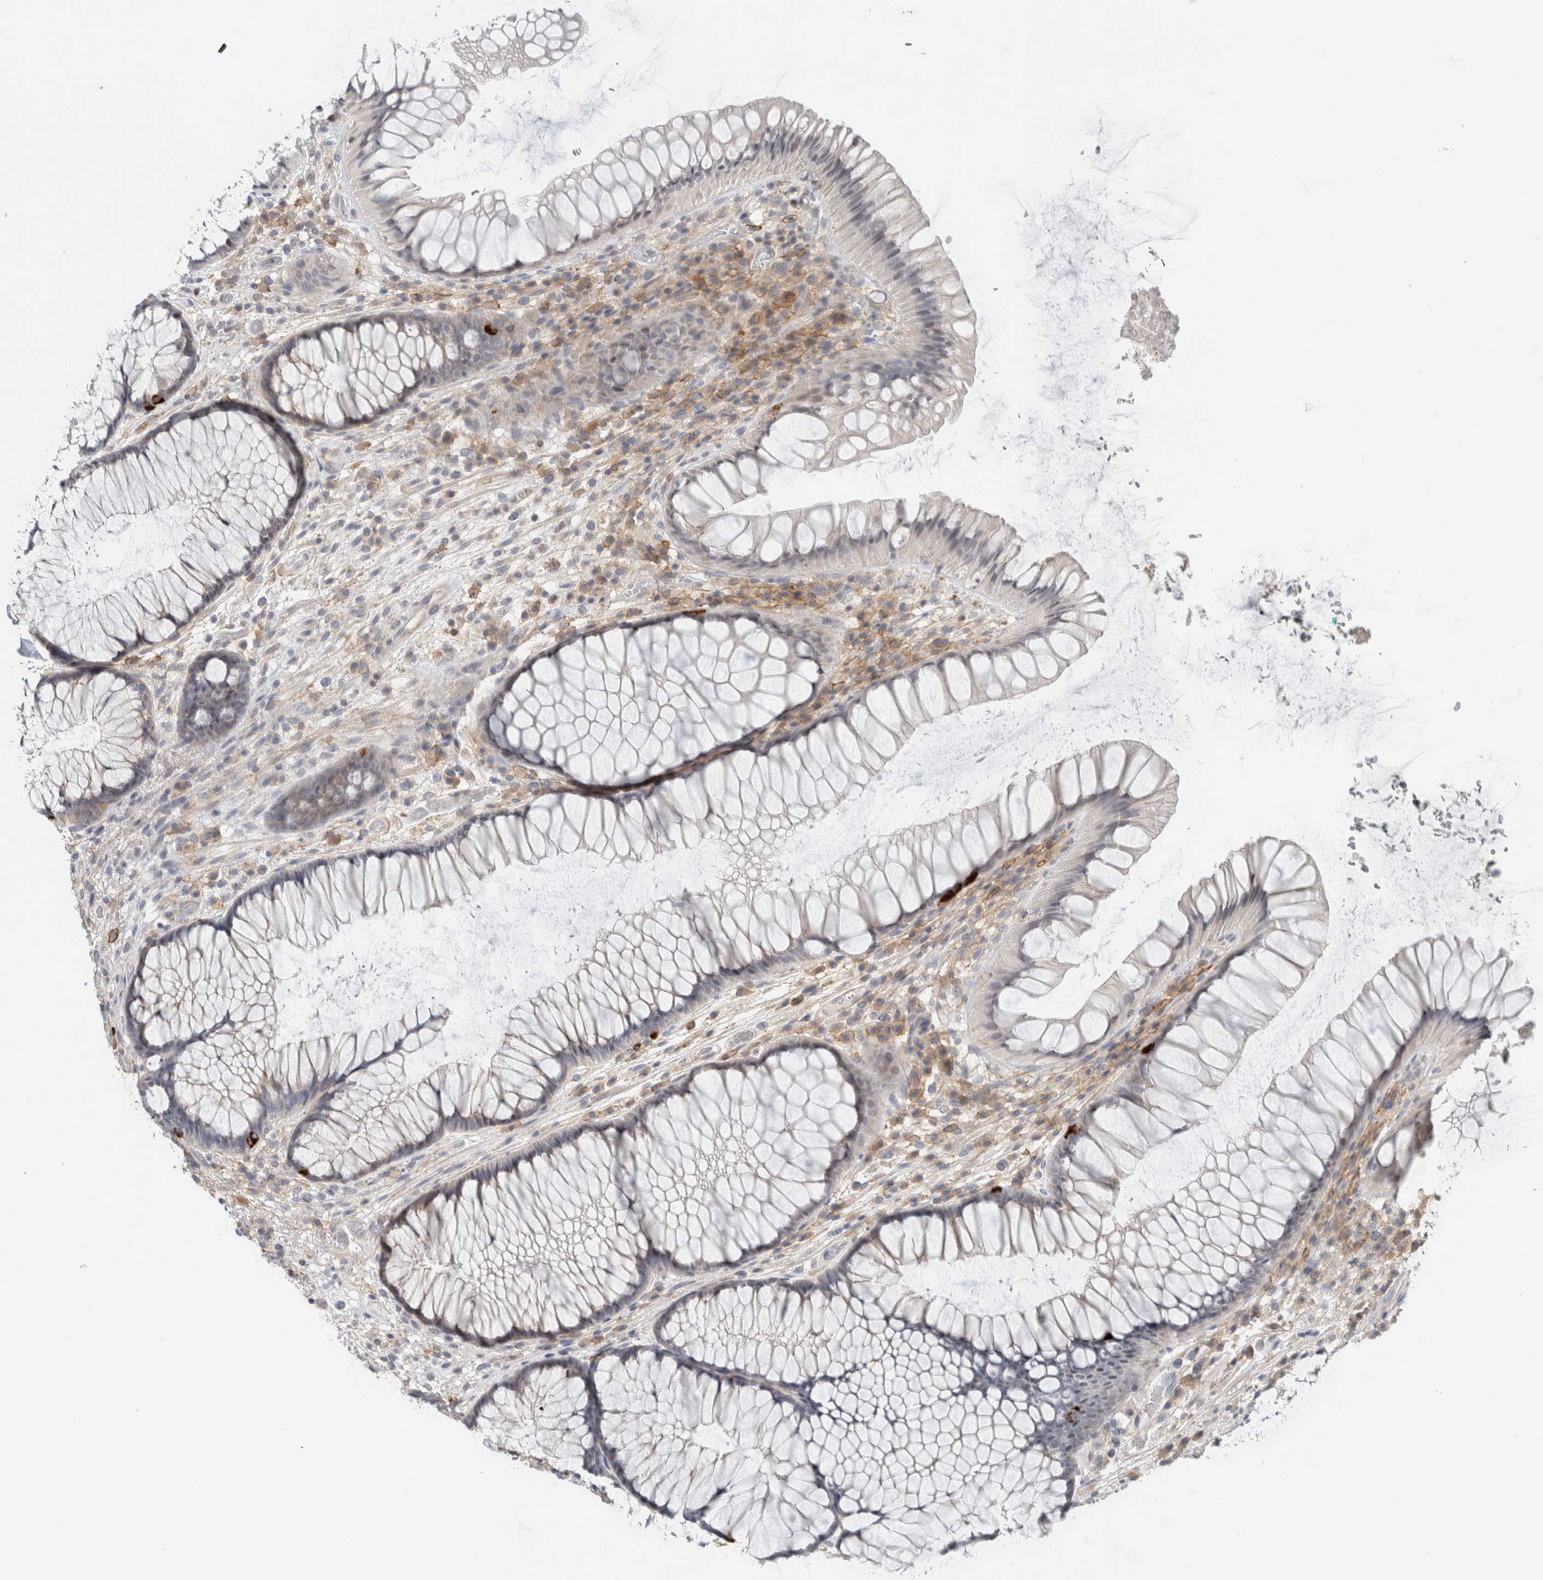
{"staining": {"intensity": "strong", "quantity": "<25%", "location": "cytoplasmic/membranous"}, "tissue": "rectum", "cell_type": "Glandular cells", "image_type": "normal", "snomed": [{"axis": "morphology", "description": "Normal tissue, NOS"}, {"axis": "topography", "description": "Rectum"}], "caption": "A brown stain shows strong cytoplasmic/membranous positivity of a protein in glandular cells of benign rectum. (DAB (3,3'-diaminobenzidine) IHC with brightfield microscopy, high magnification).", "gene": "ERCC6L2", "patient": {"sex": "male", "age": 51}}